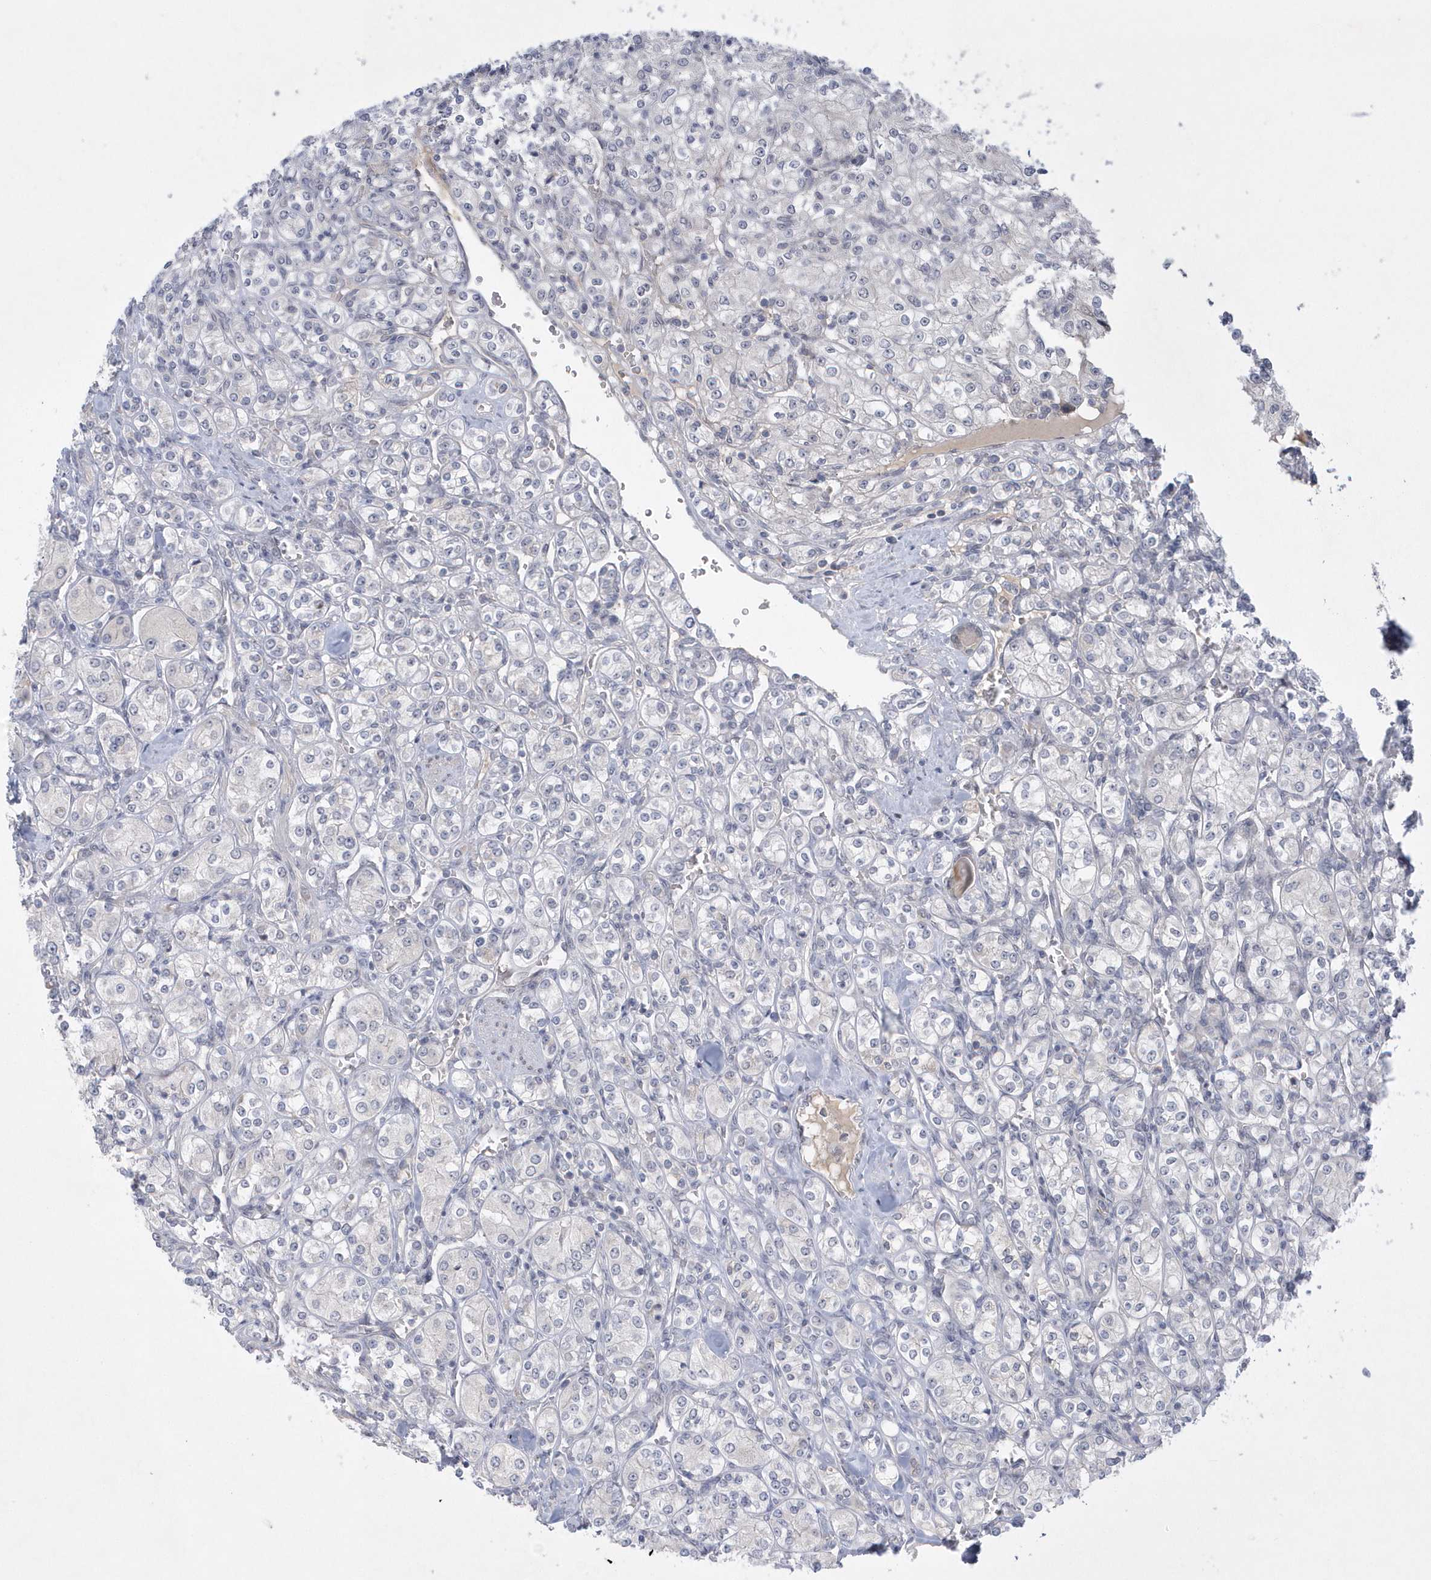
{"staining": {"intensity": "negative", "quantity": "none", "location": "none"}, "tissue": "renal cancer", "cell_type": "Tumor cells", "image_type": "cancer", "snomed": [{"axis": "morphology", "description": "Adenocarcinoma, NOS"}, {"axis": "topography", "description": "Kidney"}], "caption": "Protein analysis of adenocarcinoma (renal) reveals no significant positivity in tumor cells.", "gene": "ZC3H12D", "patient": {"sex": "male", "age": 77}}